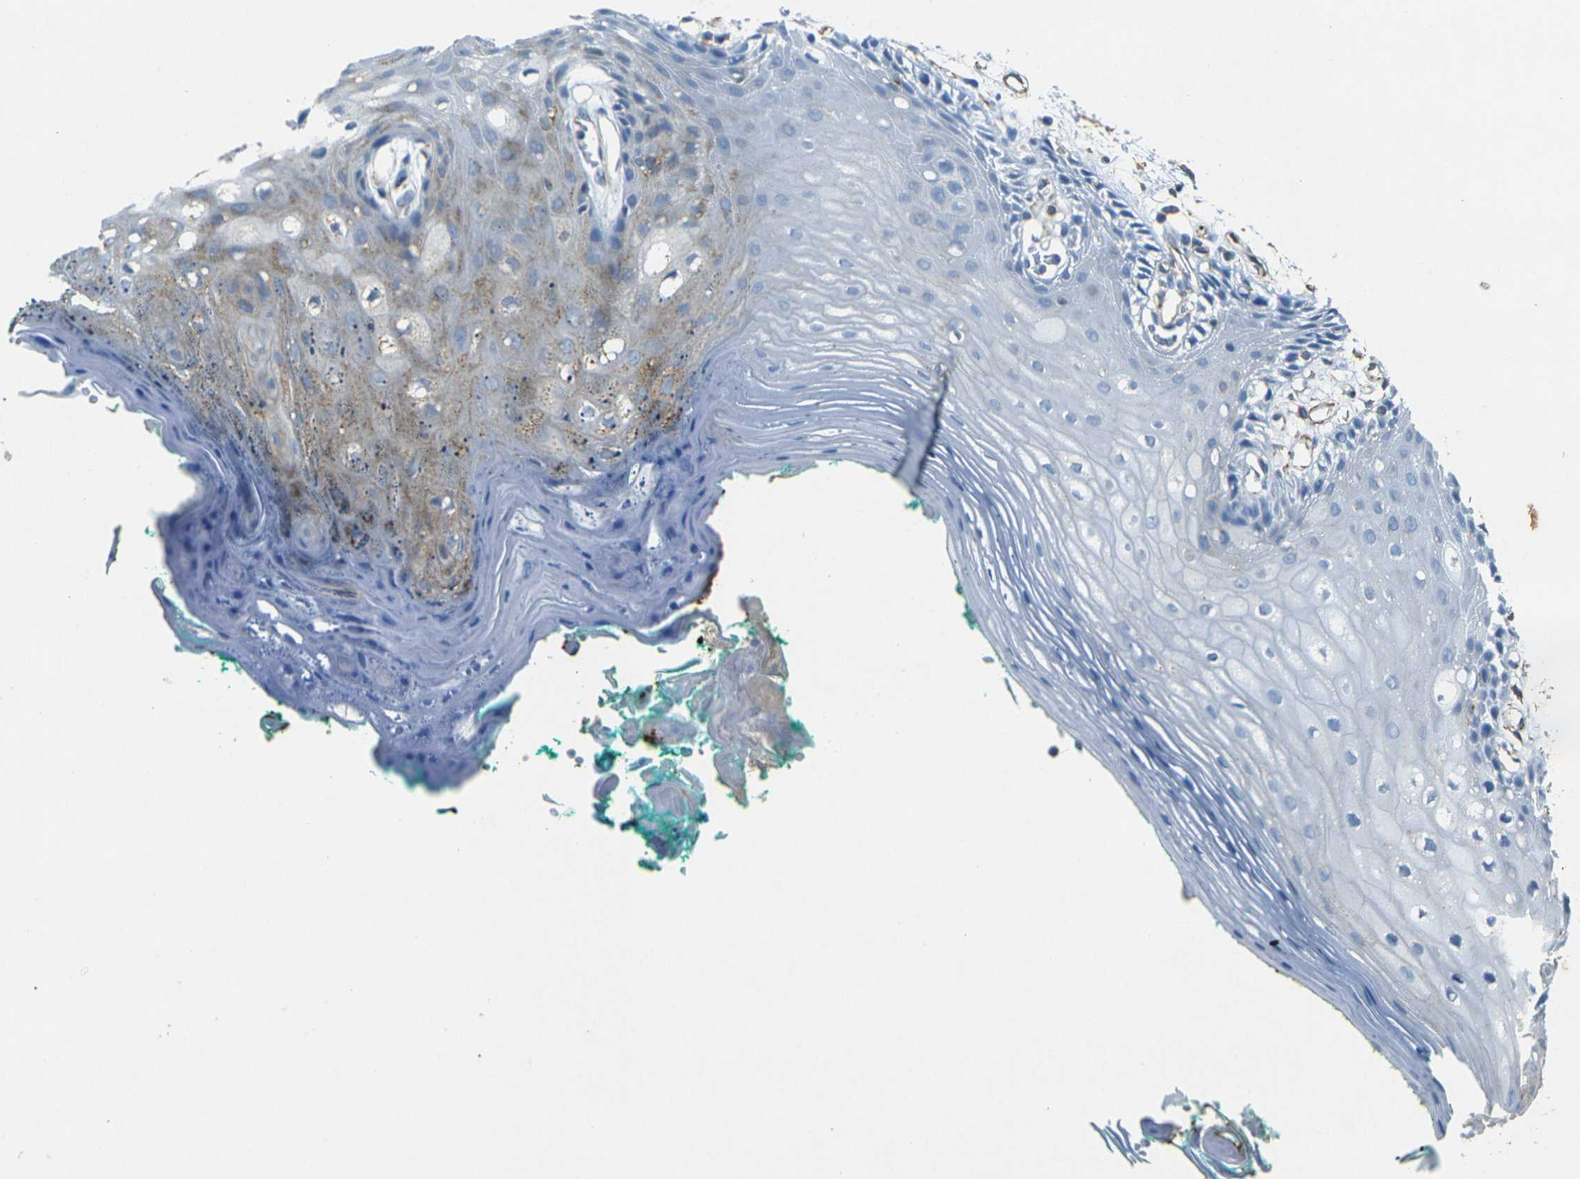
{"staining": {"intensity": "moderate", "quantity": "<25%", "location": "cytoplasmic/membranous"}, "tissue": "oral mucosa", "cell_type": "Squamous epithelial cells", "image_type": "normal", "snomed": [{"axis": "morphology", "description": "Normal tissue, NOS"}, {"axis": "topography", "description": "Skeletal muscle"}, {"axis": "topography", "description": "Oral tissue"}, {"axis": "topography", "description": "Peripheral nerve tissue"}], "caption": "Approximately <25% of squamous epithelial cells in benign human oral mucosa demonstrate moderate cytoplasmic/membranous protein expression as visualized by brown immunohistochemical staining.", "gene": "SORT1", "patient": {"sex": "female", "age": 84}}